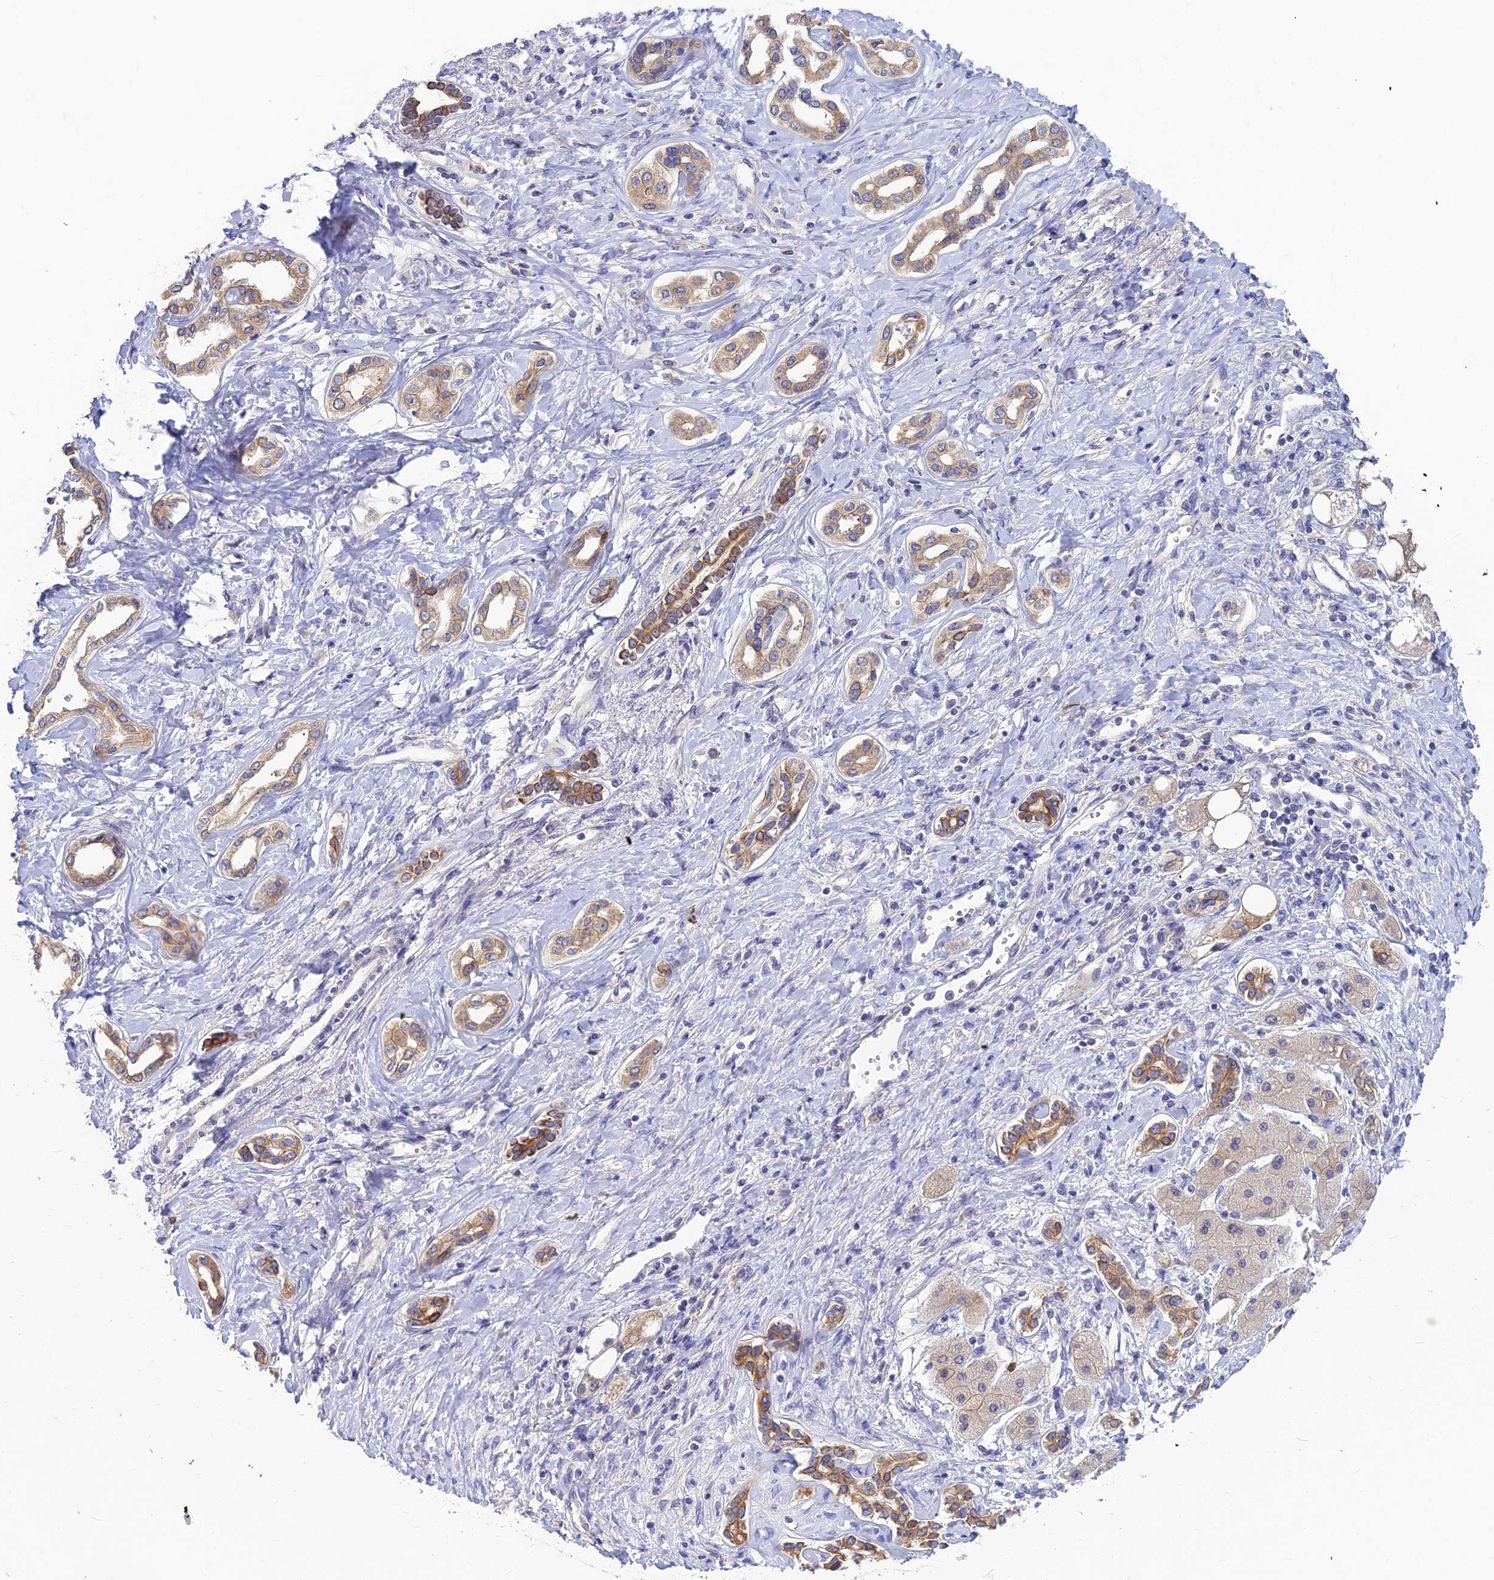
{"staining": {"intensity": "moderate", "quantity": ">75%", "location": "cytoplasmic/membranous"}, "tissue": "liver cancer", "cell_type": "Tumor cells", "image_type": "cancer", "snomed": [{"axis": "morphology", "description": "Cholangiocarcinoma"}, {"axis": "topography", "description": "Liver"}], "caption": "Liver cancer (cholangiocarcinoma) stained with a brown dye reveals moderate cytoplasmic/membranous positive expression in about >75% of tumor cells.", "gene": "DMRTA1", "patient": {"sex": "female", "age": 77}}